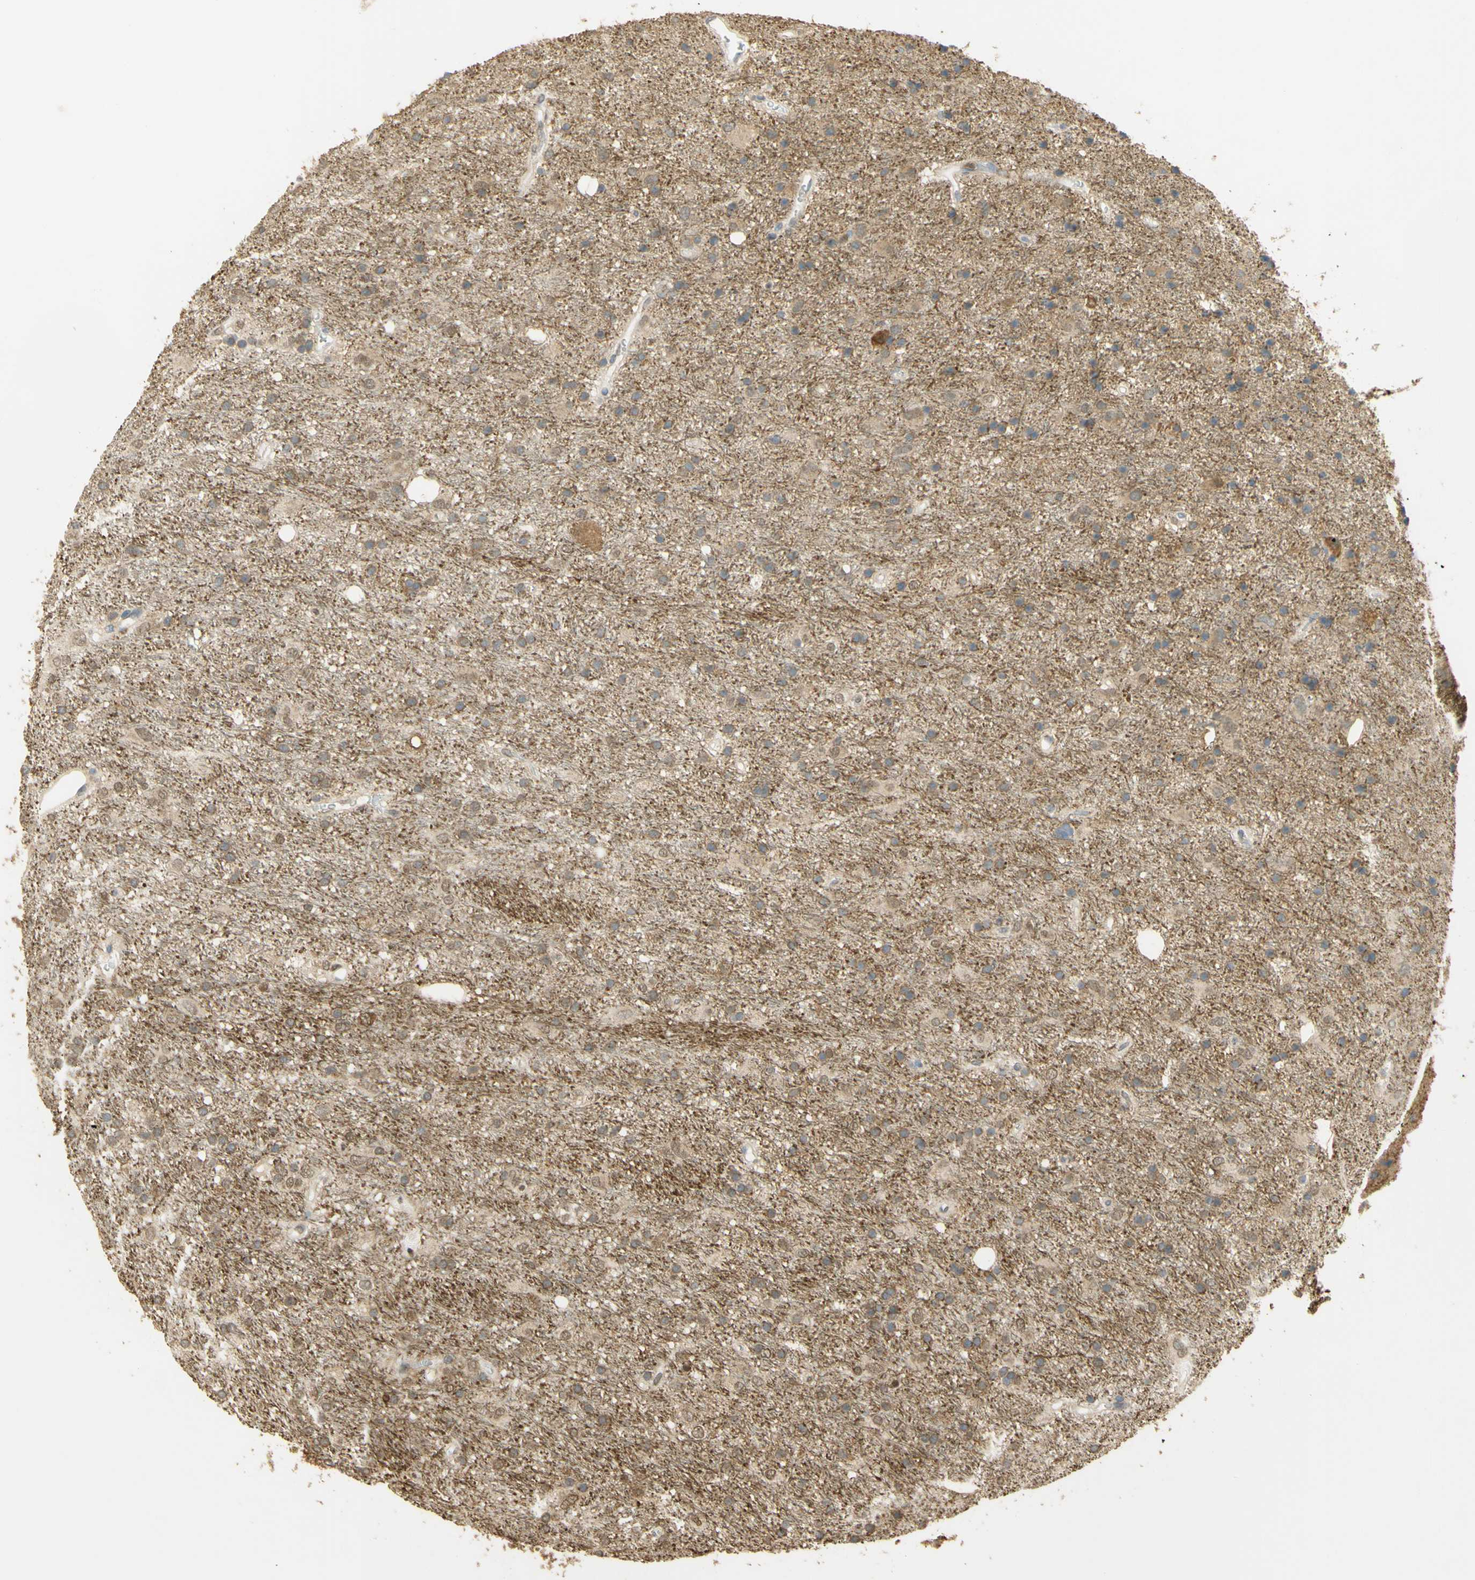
{"staining": {"intensity": "moderate", "quantity": "<25%", "location": "cytoplasmic/membranous,nuclear"}, "tissue": "glioma", "cell_type": "Tumor cells", "image_type": "cancer", "snomed": [{"axis": "morphology", "description": "Glioma, malignant, Low grade"}, {"axis": "topography", "description": "Brain"}], "caption": "Protein staining by immunohistochemistry exhibits moderate cytoplasmic/membranous and nuclear staining in about <25% of tumor cells in low-grade glioma (malignant). The staining was performed using DAB (3,3'-diaminobenzidine) to visualize the protein expression in brown, while the nuclei were stained in blue with hematoxylin (Magnification: 20x).", "gene": "PAK1", "patient": {"sex": "male", "age": 77}}